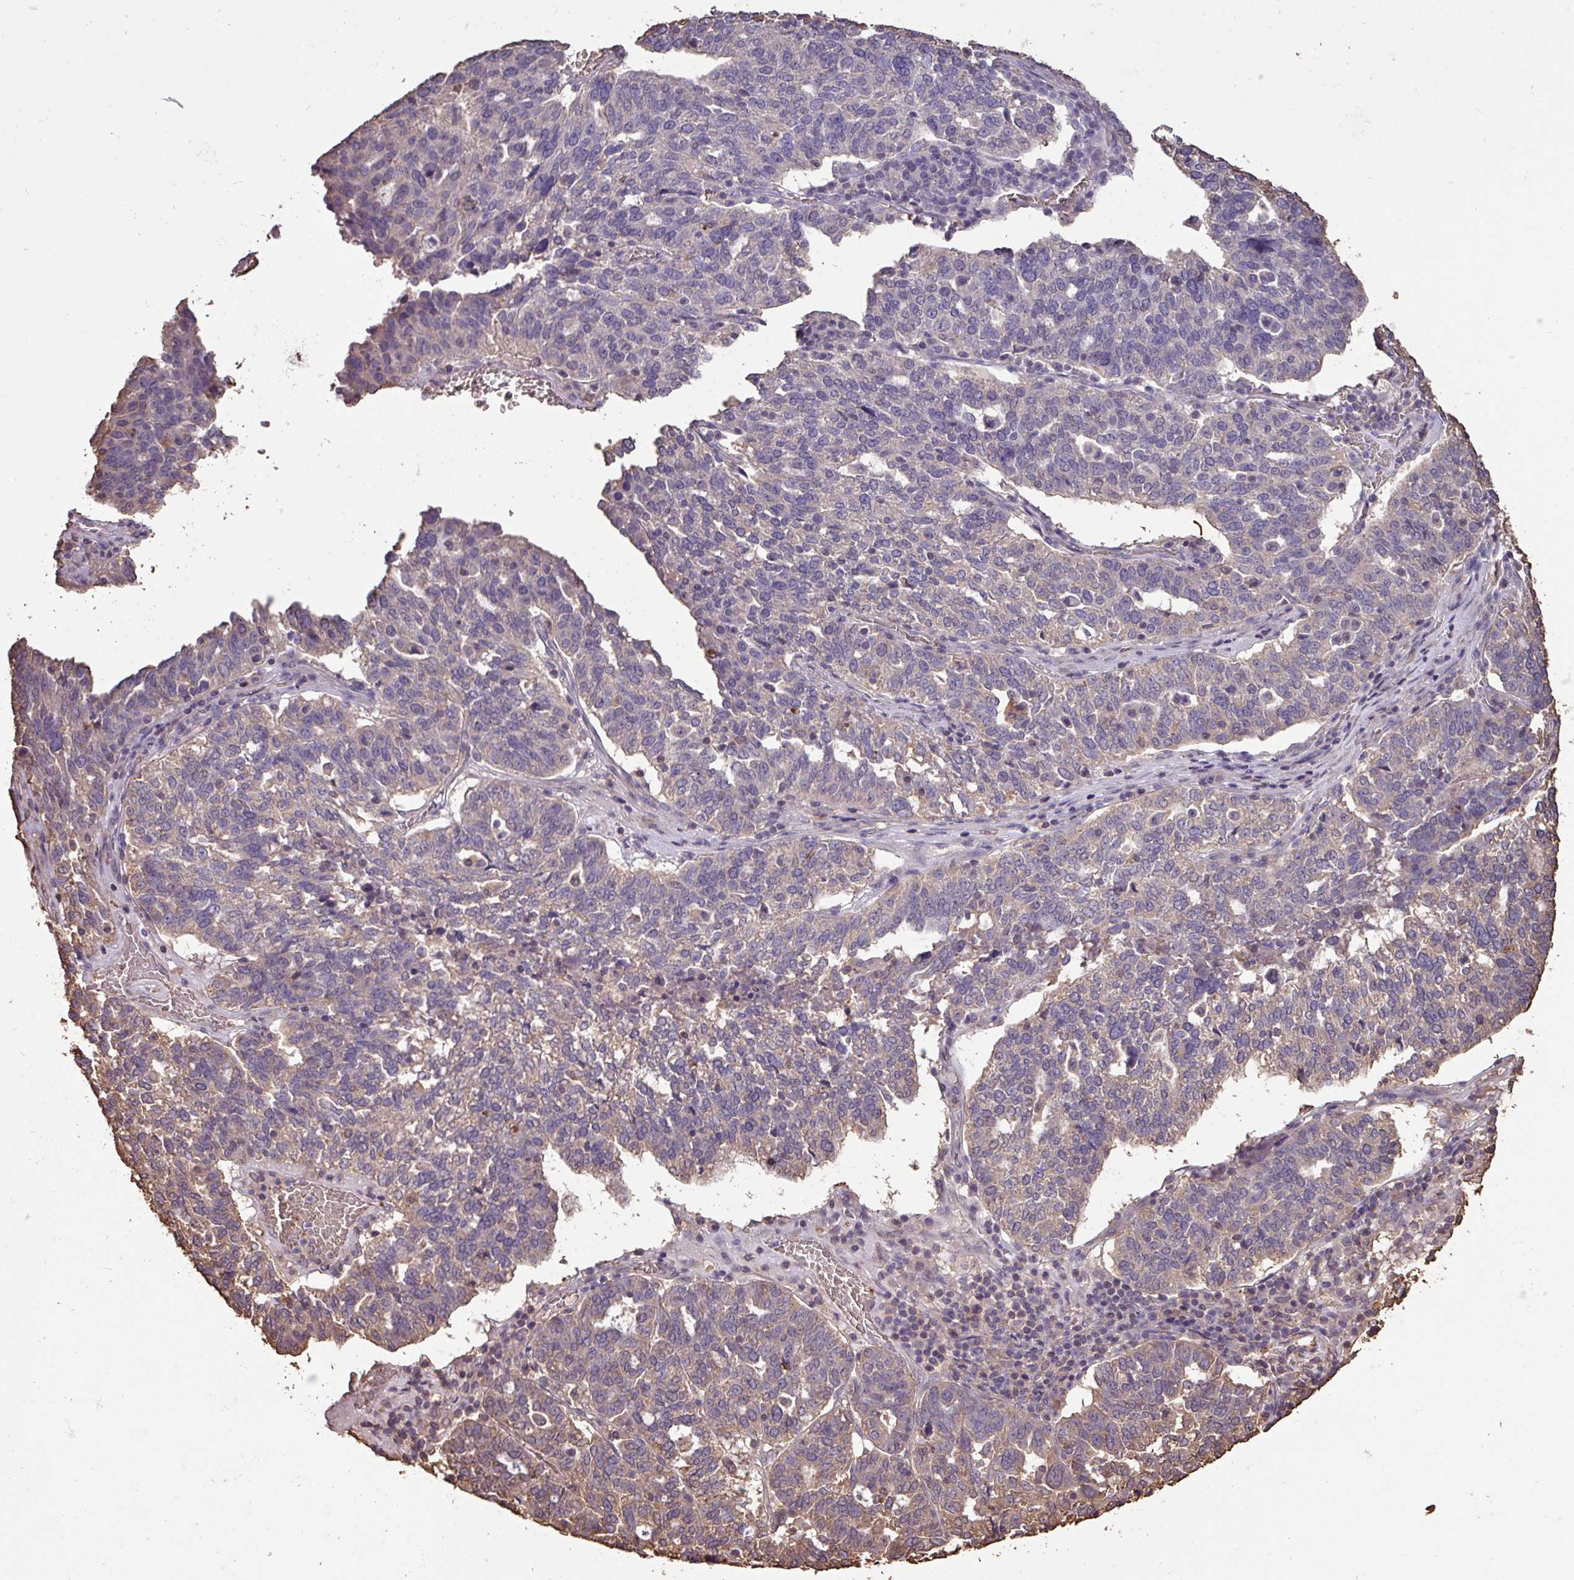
{"staining": {"intensity": "weak", "quantity": "<25%", "location": "cytoplasmic/membranous"}, "tissue": "ovarian cancer", "cell_type": "Tumor cells", "image_type": "cancer", "snomed": [{"axis": "morphology", "description": "Cystadenocarcinoma, serous, NOS"}, {"axis": "topography", "description": "Ovary"}], "caption": "Immunohistochemistry (IHC) micrograph of ovarian cancer (serous cystadenocarcinoma) stained for a protein (brown), which demonstrates no positivity in tumor cells.", "gene": "CAMK2B", "patient": {"sex": "female", "age": 59}}